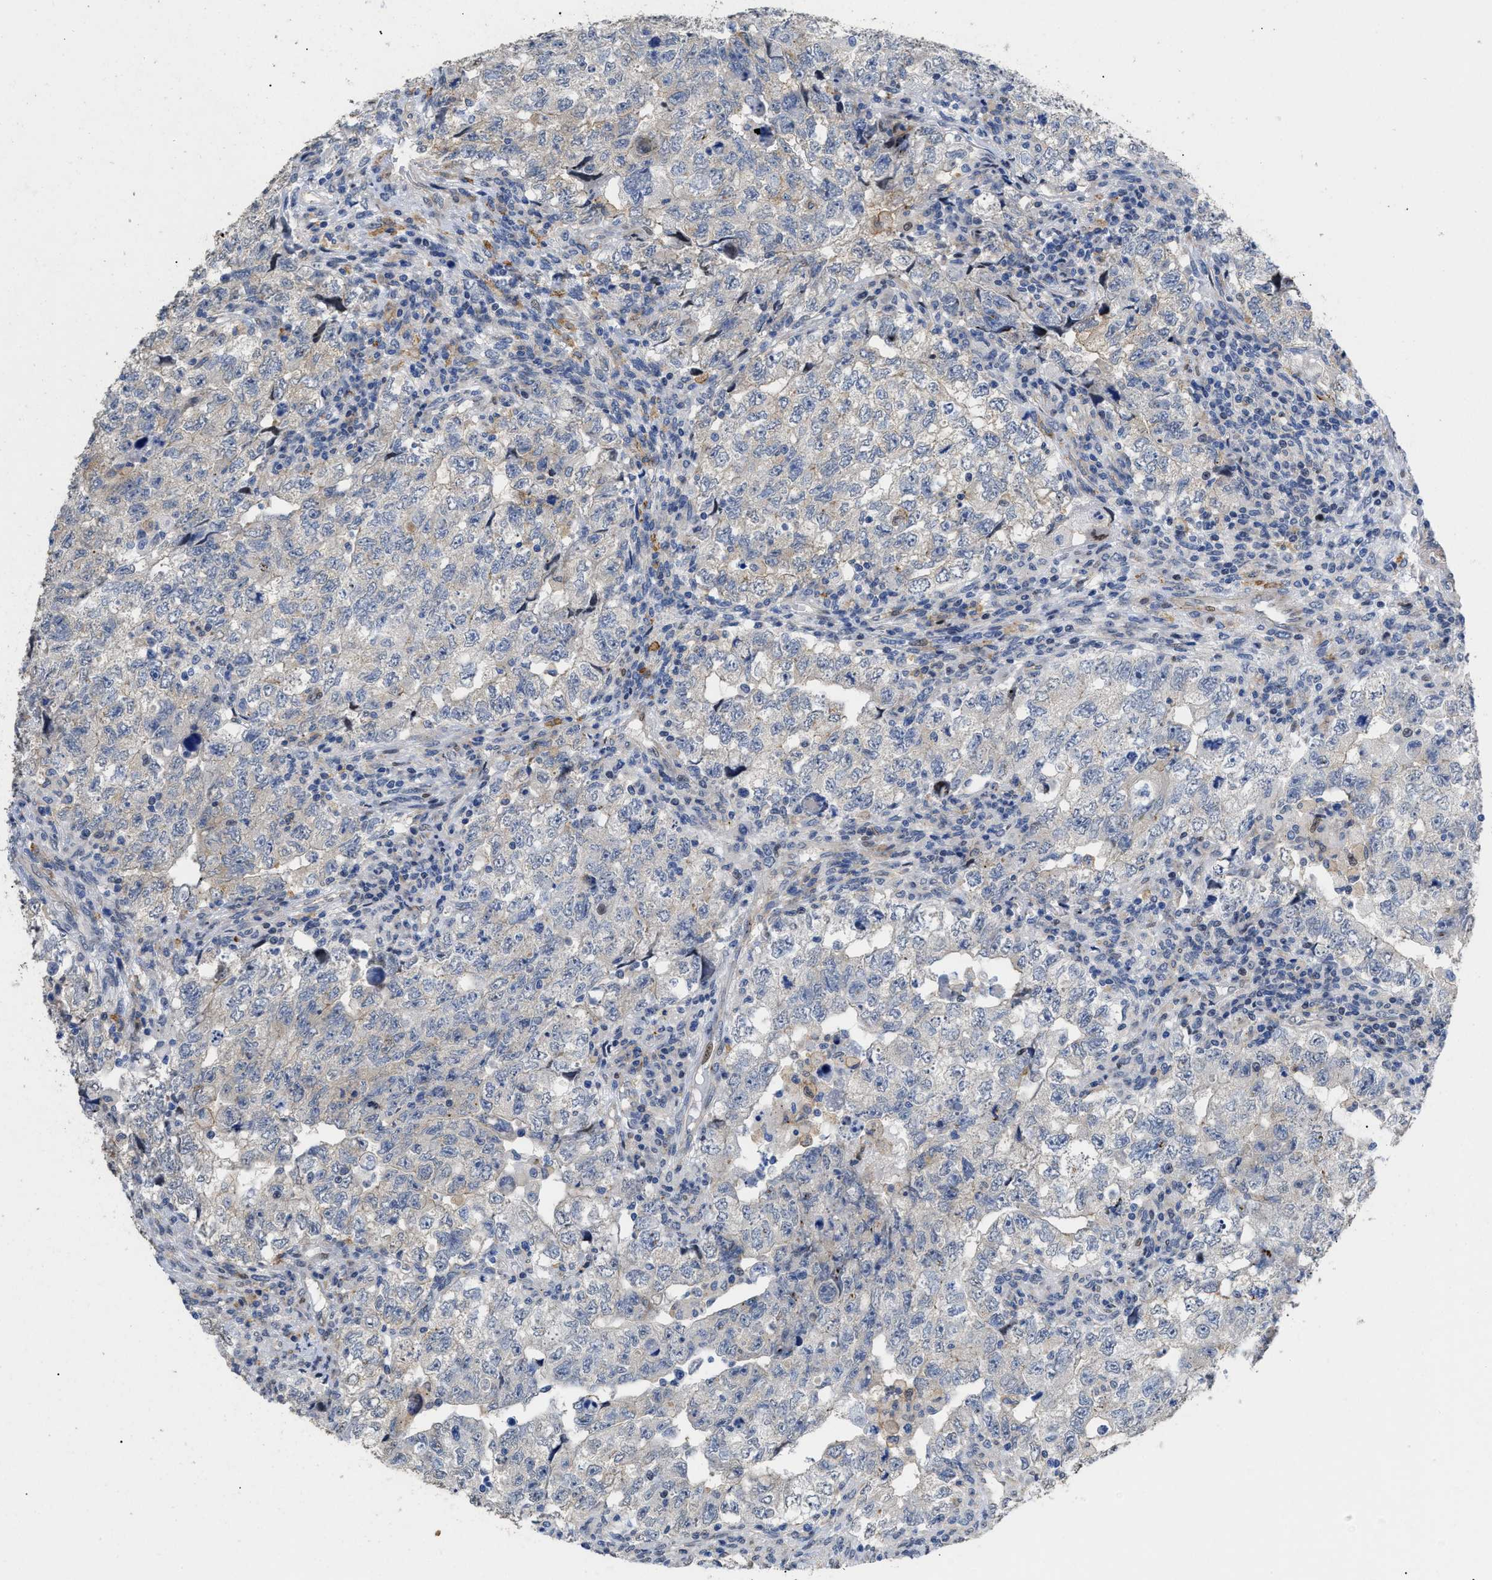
{"staining": {"intensity": "weak", "quantity": "<25%", "location": "cytoplasmic/membranous"}, "tissue": "testis cancer", "cell_type": "Tumor cells", "image_type": "cancer", "snomed": [{"axis": "morphology", "description": "Seminoma, NOS"}, {"axis": "topography", "description": "Testis"}], "caption": "This histopathology image is of testis seminoma stained with immunohistochemistry to label a protein in brown with the nuclei are counter-stained blue. There is no expression in tumor cells.", "gene": "SFXN5", "patient": {"sex": "male", "age": 22}}